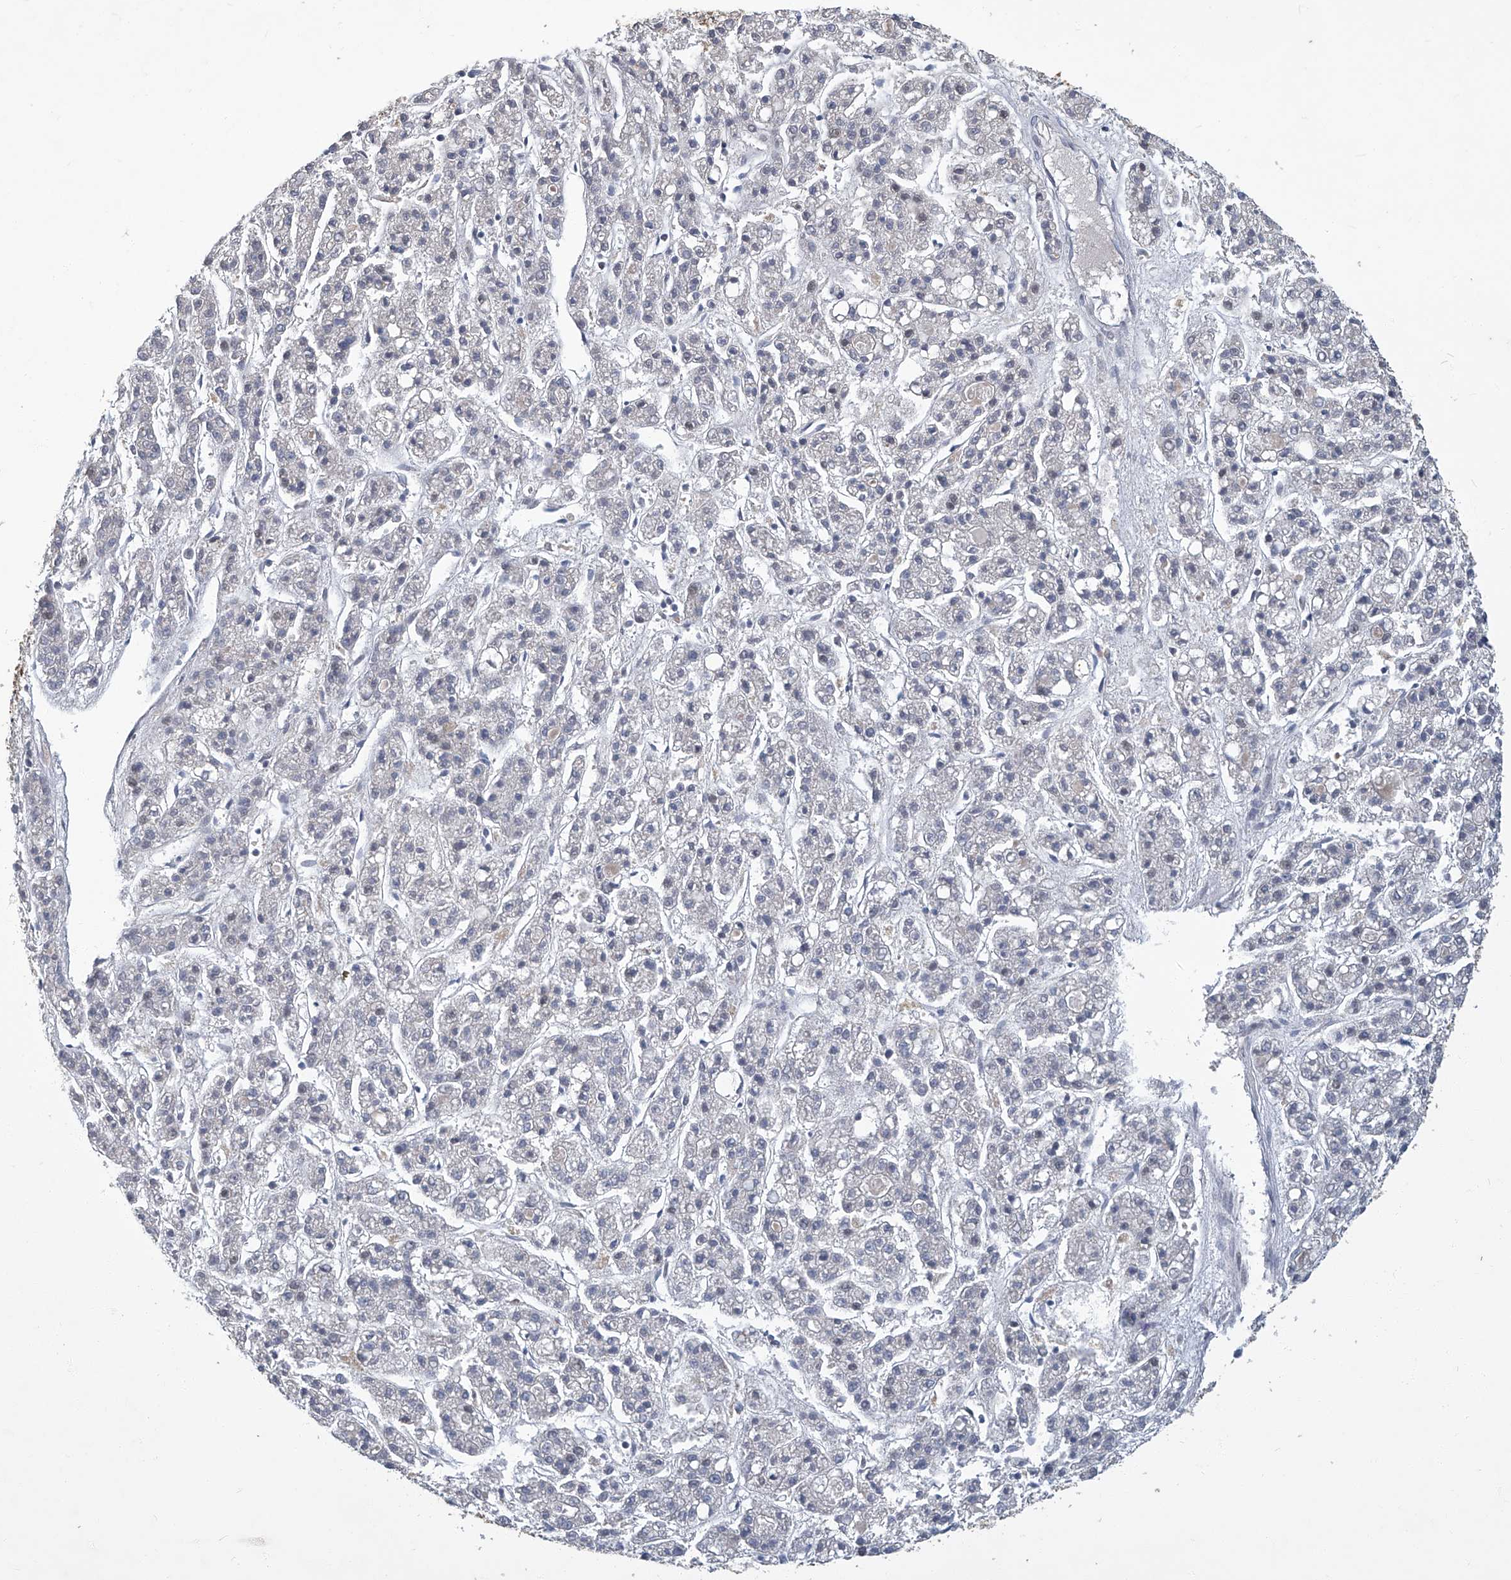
{"staining": {"intensity": "negative", "quantity": "none", "location": "none"}, "tissue": "liver cancer", "cell_type": "Tumor cells", "image_type": "cancer", "snomed": [{"axis": "morphology", "description": "Carcinoma, Hepatocellular, NOS"}, {"axis": "topography", "description": "Liver"}], "caption": "DAB (3,3'-diaminobenzidine) immunohistochemical staining of human liver cancer (hepatocellular carcinoma) displays no significant positivity in tumor cells.", "gene": "TGFBR1", "patient": {"sex": "male", "age": 70}}